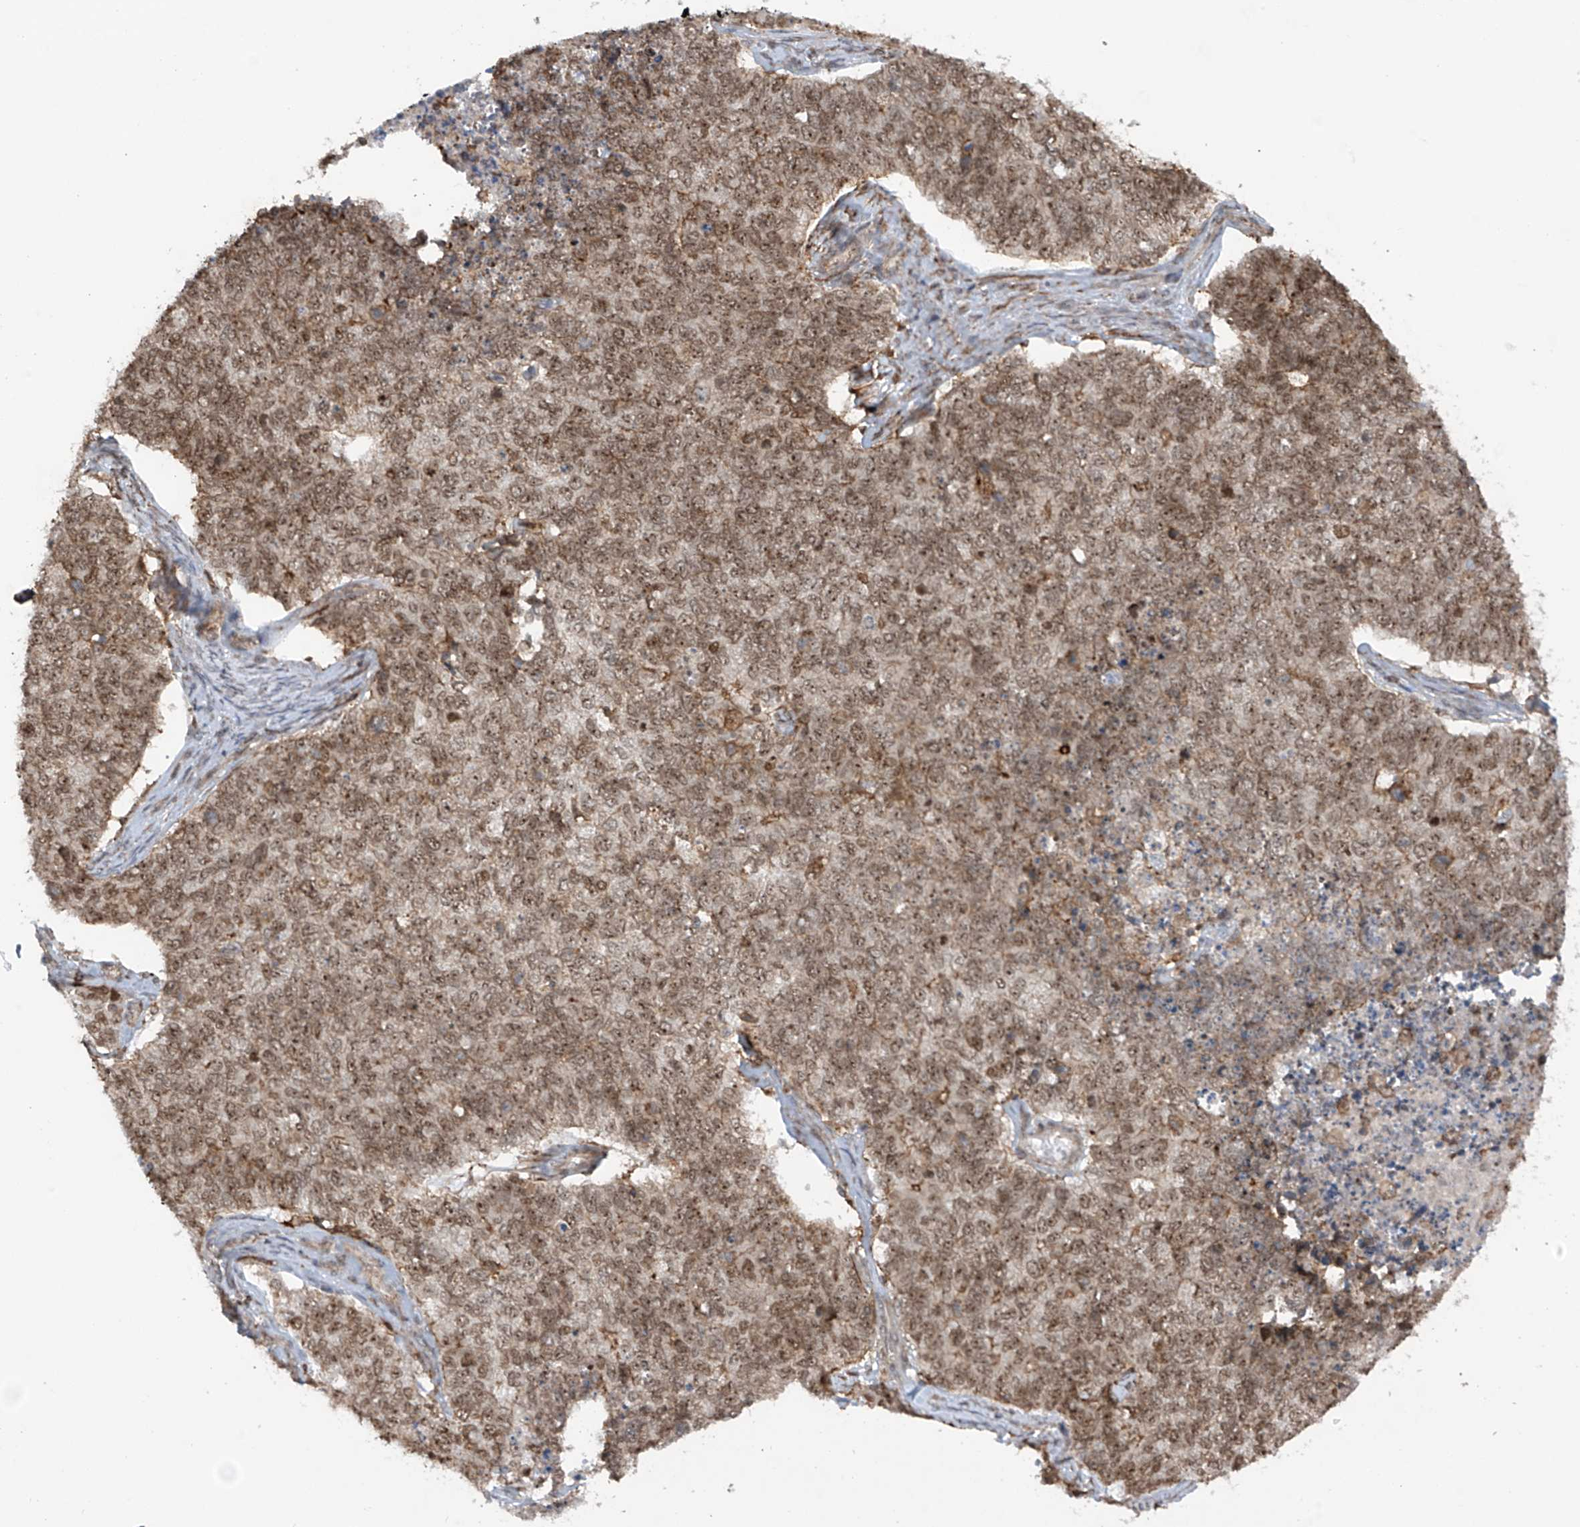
{"staining": {"intensity": "moderate", "quantity": "25%-75%", "location": "nuclear"}, "tissue": "cervical cancer", "cell_type": "Tumor cells", "image_type": "cancer", "snomed": [{"axis": "morphology", "description": "Squamous cell carcinoma, NOS"}, {"axis": "topography", "description": "Cervix"}], "caption": "Immunohistochemical staining of cervical squamous cell carcinoma reveals moderate nuclear protein staining in about 25%-75% of tumor cells. Immunohistochemistry stains the protein of interest in brown and the nuclei are stained blue.", "gene": "REPIN1", "patient": {"sex": "female", "age": 63}}